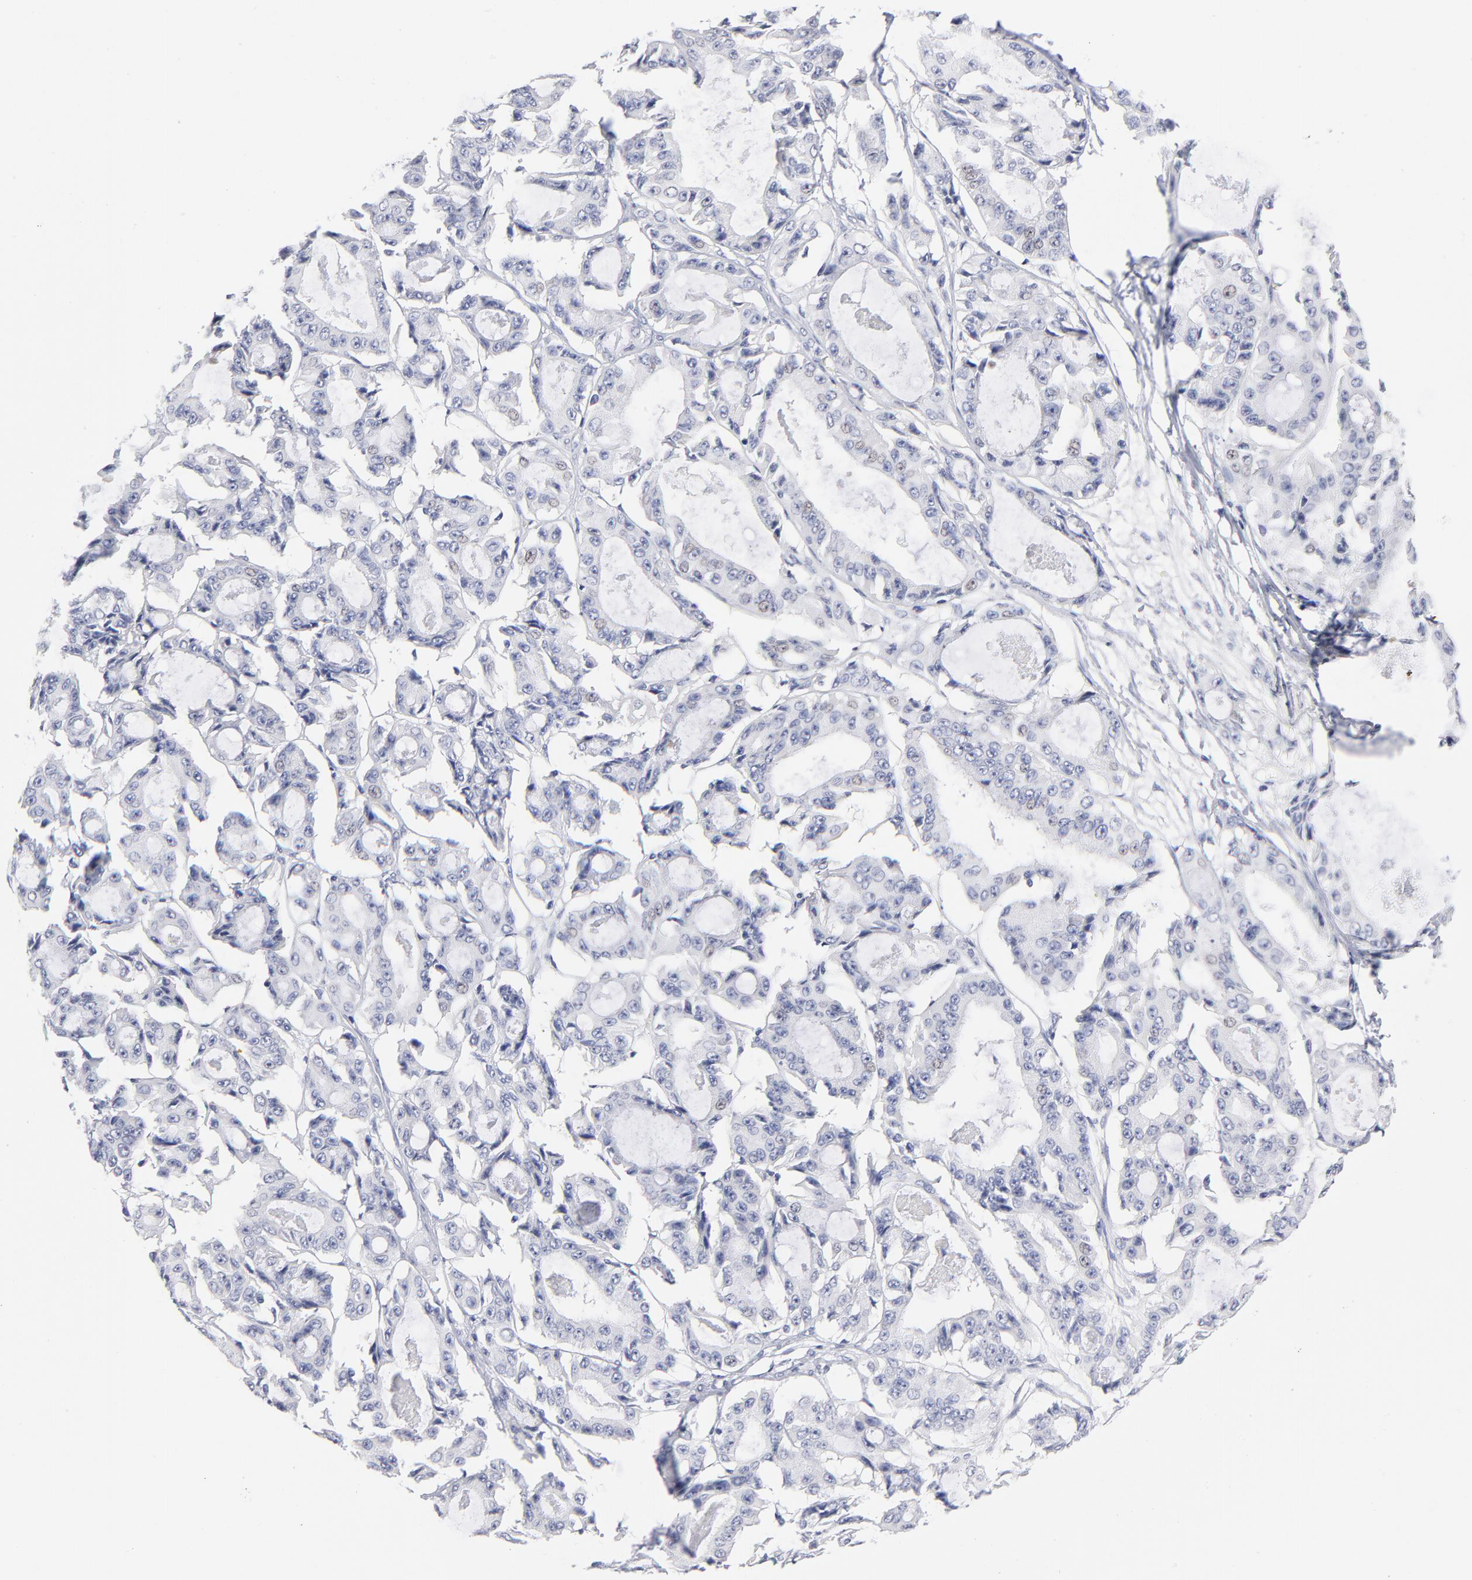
{"staining": {"intensity": "weak", "quantity": "25%-75%", "location": "nuclear"}, "tissue": "ovarian cancer", "cell_type": "Tumor cells", "image_type": "cancer", "snomed": [{"axis": "morphology", "description": "Carcinoma, endometroid"}, {"axis": "topography", "description": "Ovary"}], "caption": "Ovarian cancer (endometroid carcinoma) was stained to show a protein in brown. There is low levels of weak nuclear expression in approximately 25%-75% of tumor cells. (brown staining indicates protein expression, while blue staining denotes nuclei).", "gene": "RPL3", "patient": {"sex": "female", "age": 61}}